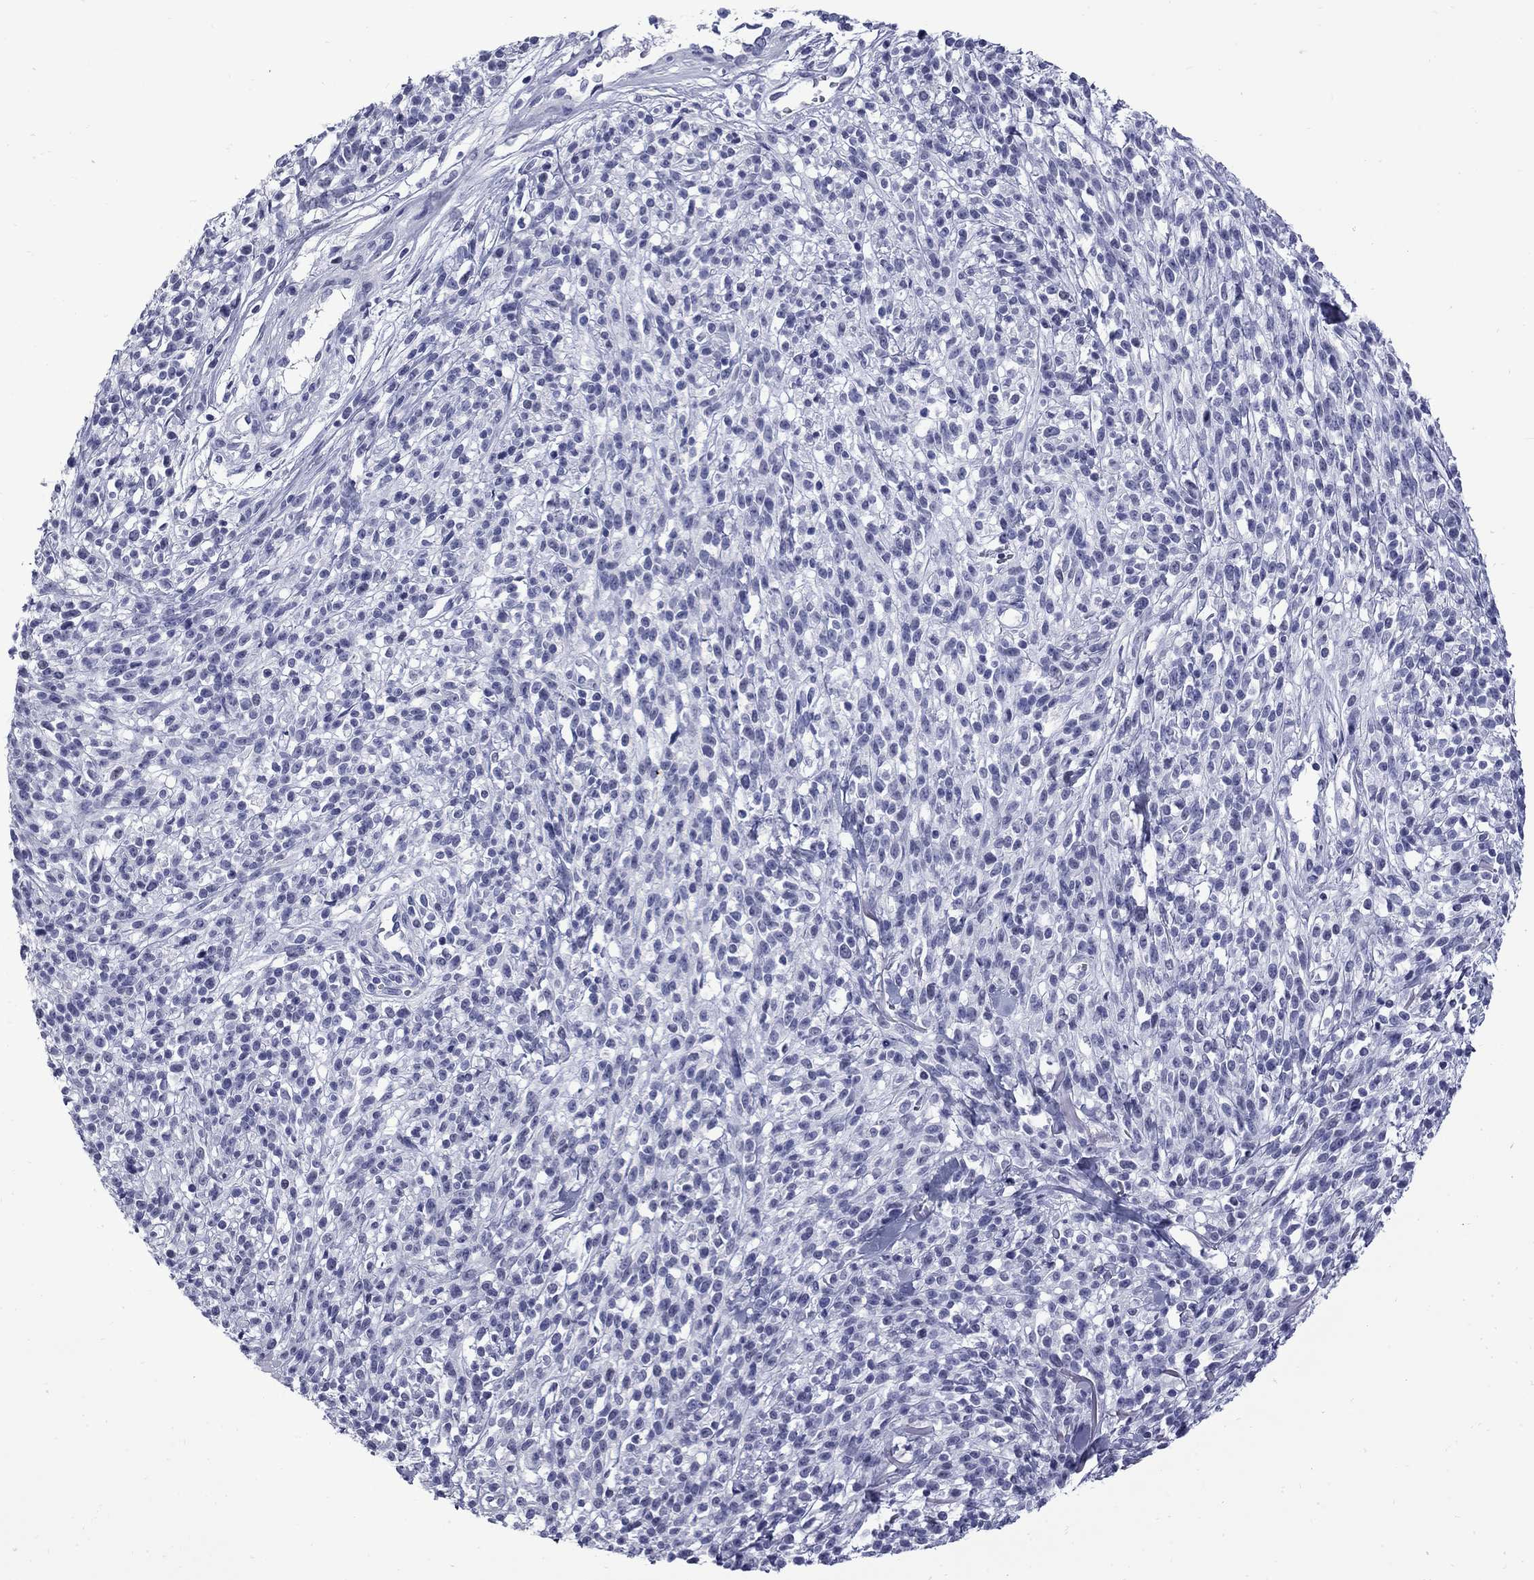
{"staining": {"intensity": "negative", "quantity": "none", "location": "none"}, "tissue": "melanoma", "cell_type": "Tumor cells", "image_type": "cancer", "snomed": [{"axis": "morphology", "description": "Malignant melanoma, NOS"}, {"axis": "topography", "description": "Skin"}, {"axis": "topography", "description": "Skin of trunk"}], "caption": "Immunohistochemistry of malignant melanoma shows no staining in tumor cells.", "gene": "MGARP", "patient": {"sex": "male", "age": 74}}